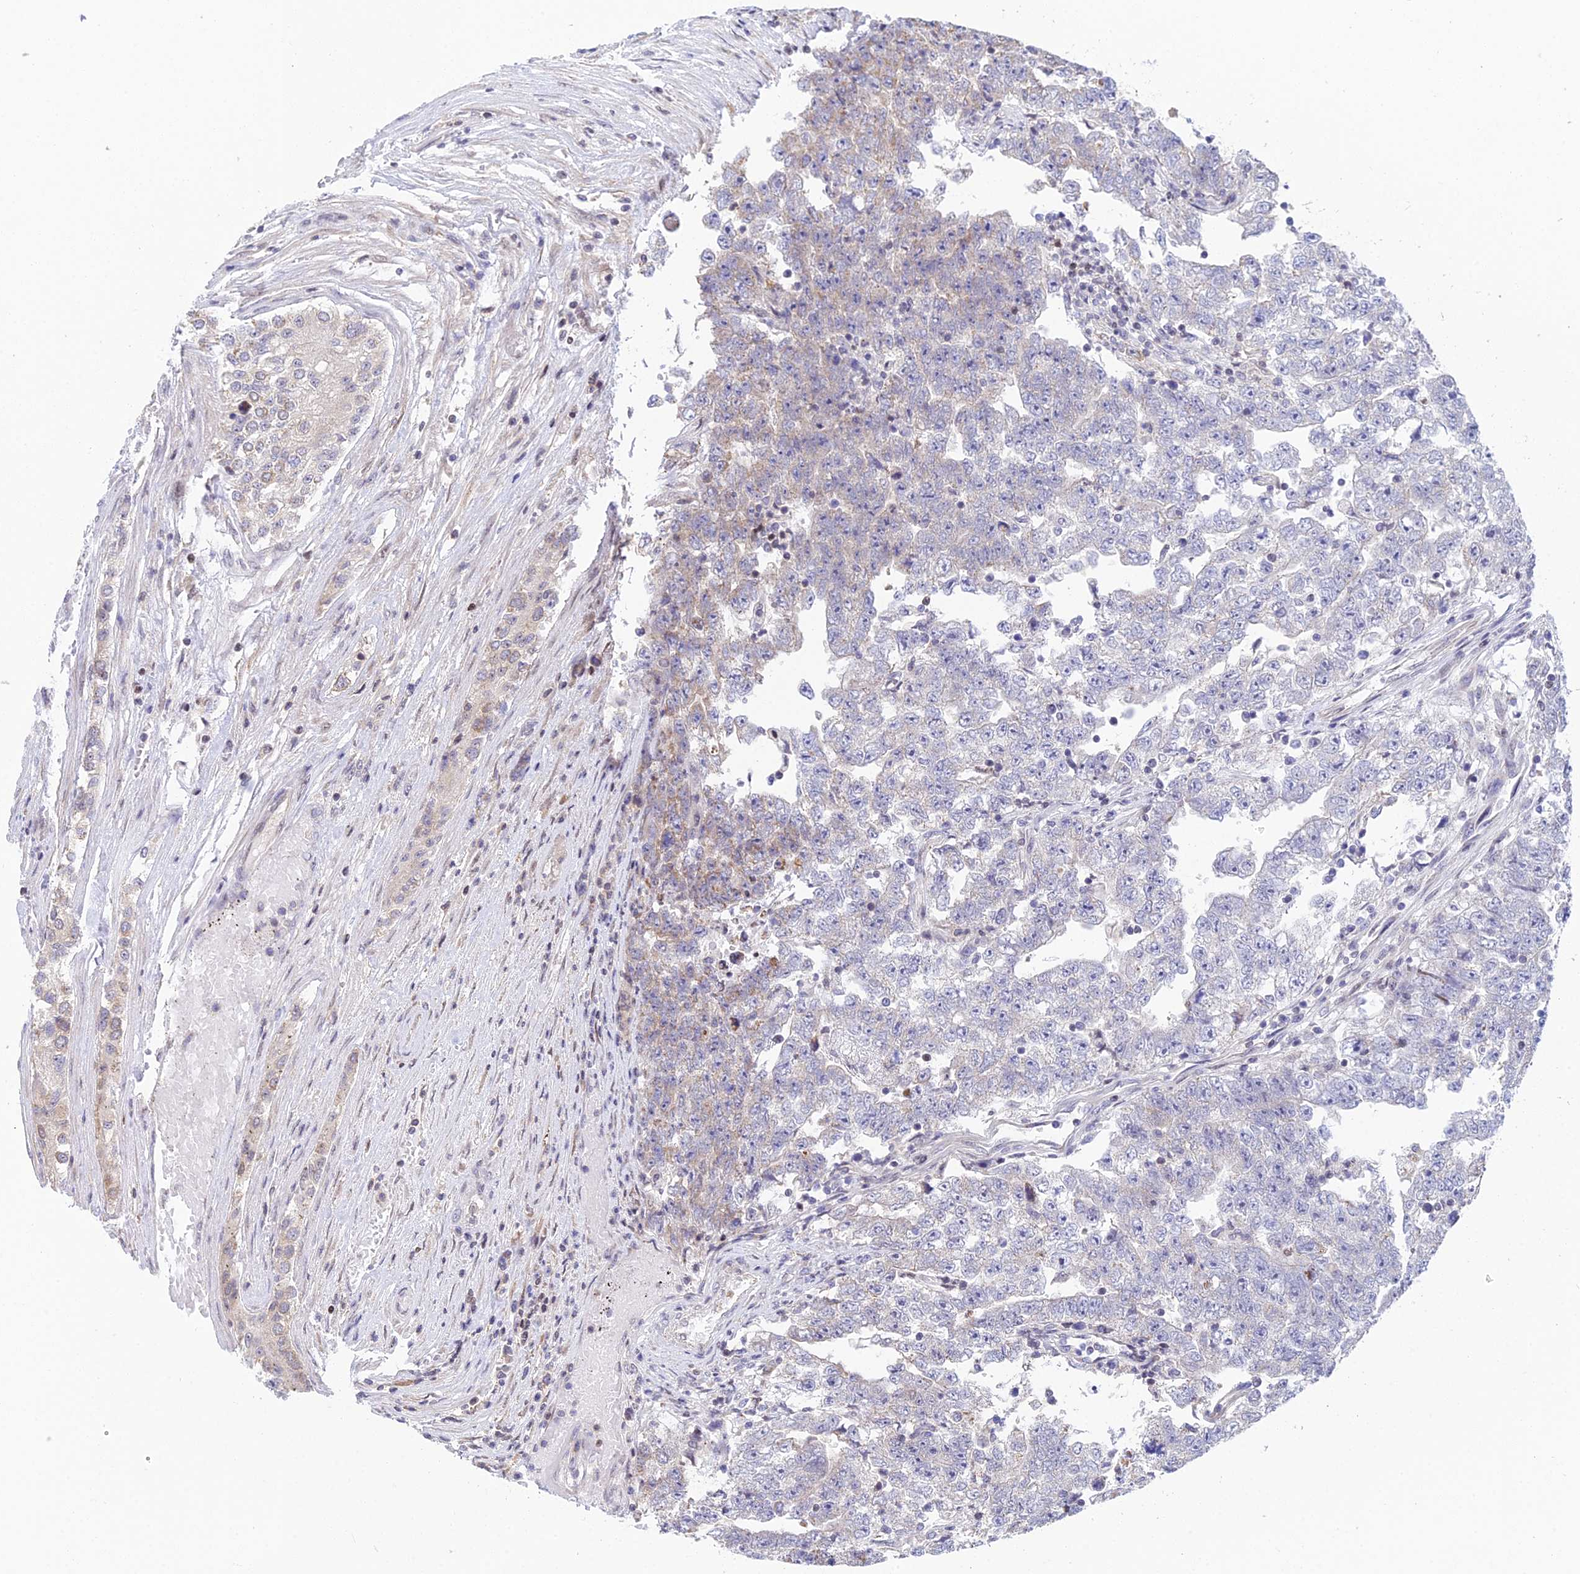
{"staining": {"intensity": "weak", "quantity": "<25%", "location": "cytoplasmic/membranous"}, "tissue": "testis cancer", "cell_type": "Tumor cells", "image_type": "cancer", "snomed": [{"axis": "morphology", "description": "Carcinoma, Embryonal, NOS"}, {"axis": "topography", "description": "Testis"}], "caption": "Testis cancer (embryonal carcinoma) was stained to show a protein in brown. There is no significant staining in tumor cells.", "gene": "ELOA2", "patient": {"sex": "male", "age": 25}}